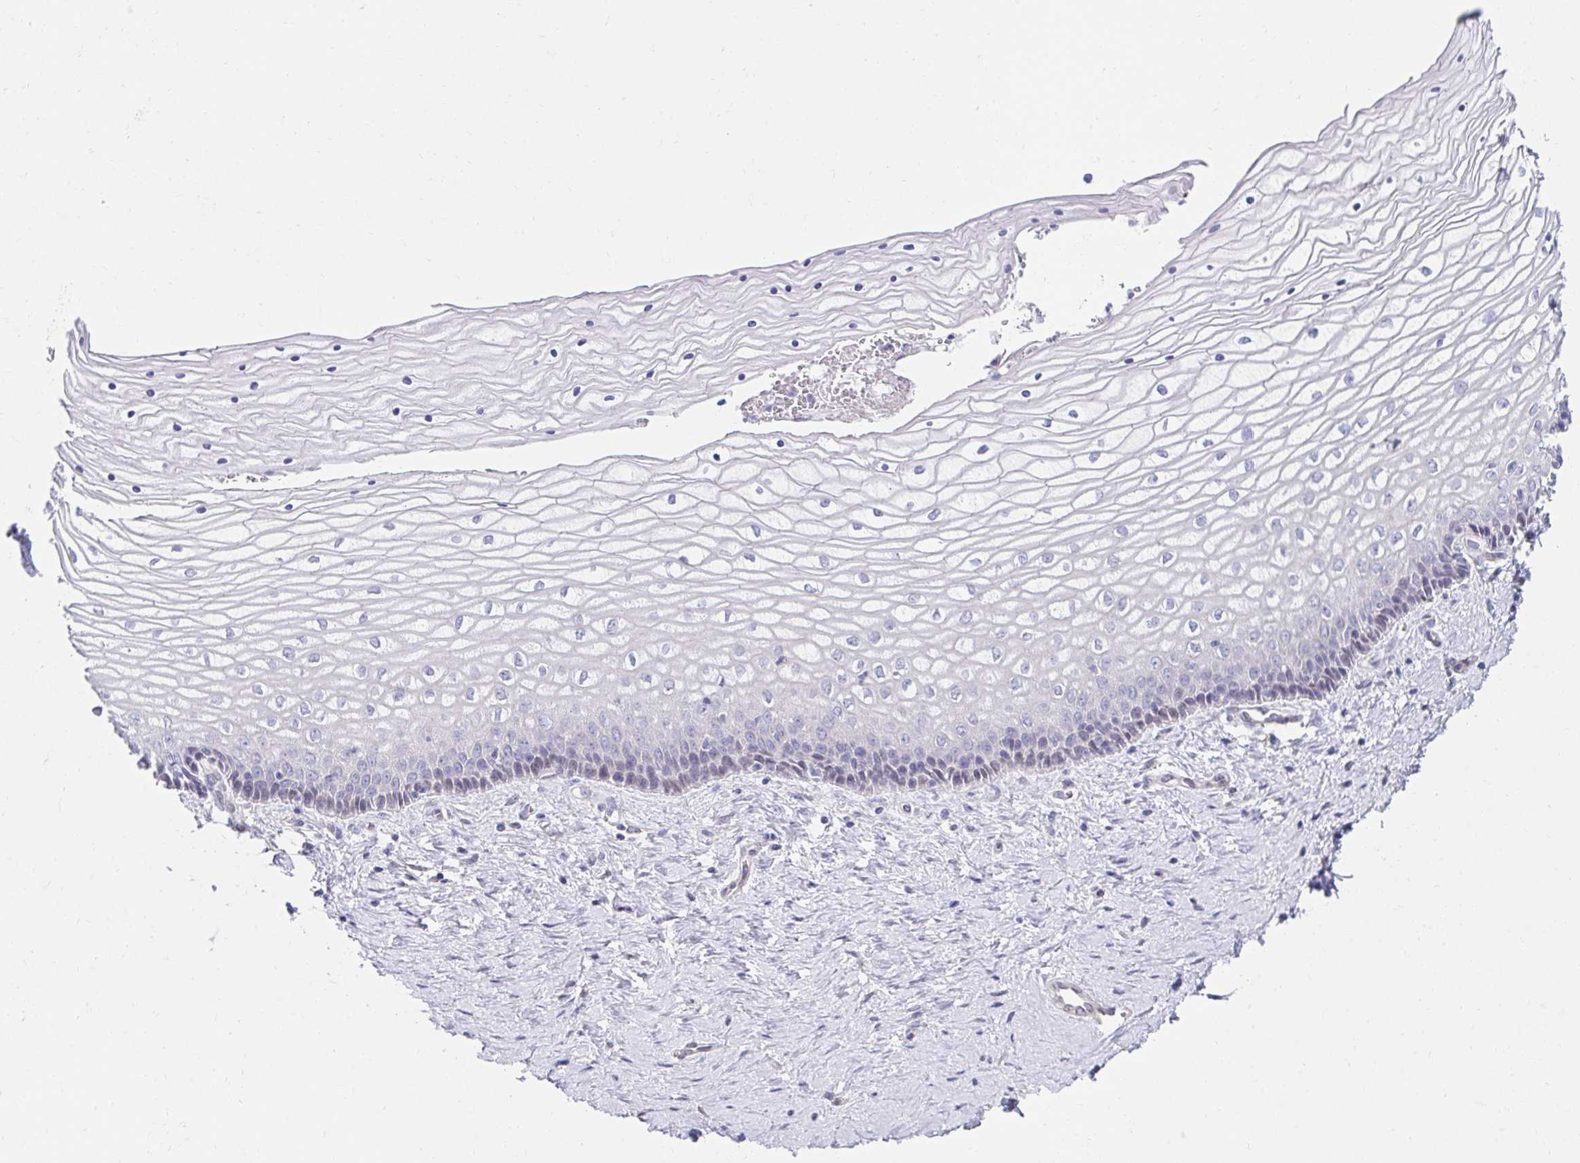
{"staining": {"intensity": "negative", "quantity": "none", "location": "none"}, "tissue": "vagina", "cell_type": "Squamous epithelial cells", "image_type": "normal", "snomed": [{"axis": "morphology", "description": "Normal tissue, NOS"}, {"axis": "topography", "description": "Vagina"}], "caption": "Squamous epithelial cells show no significant protein expression in unremarkable vagina. (Immunohistochemistry, brightfield microscopy, high magnification).", "gene": "AKAP14", "patient": {"sex": "female", "age": 45}}